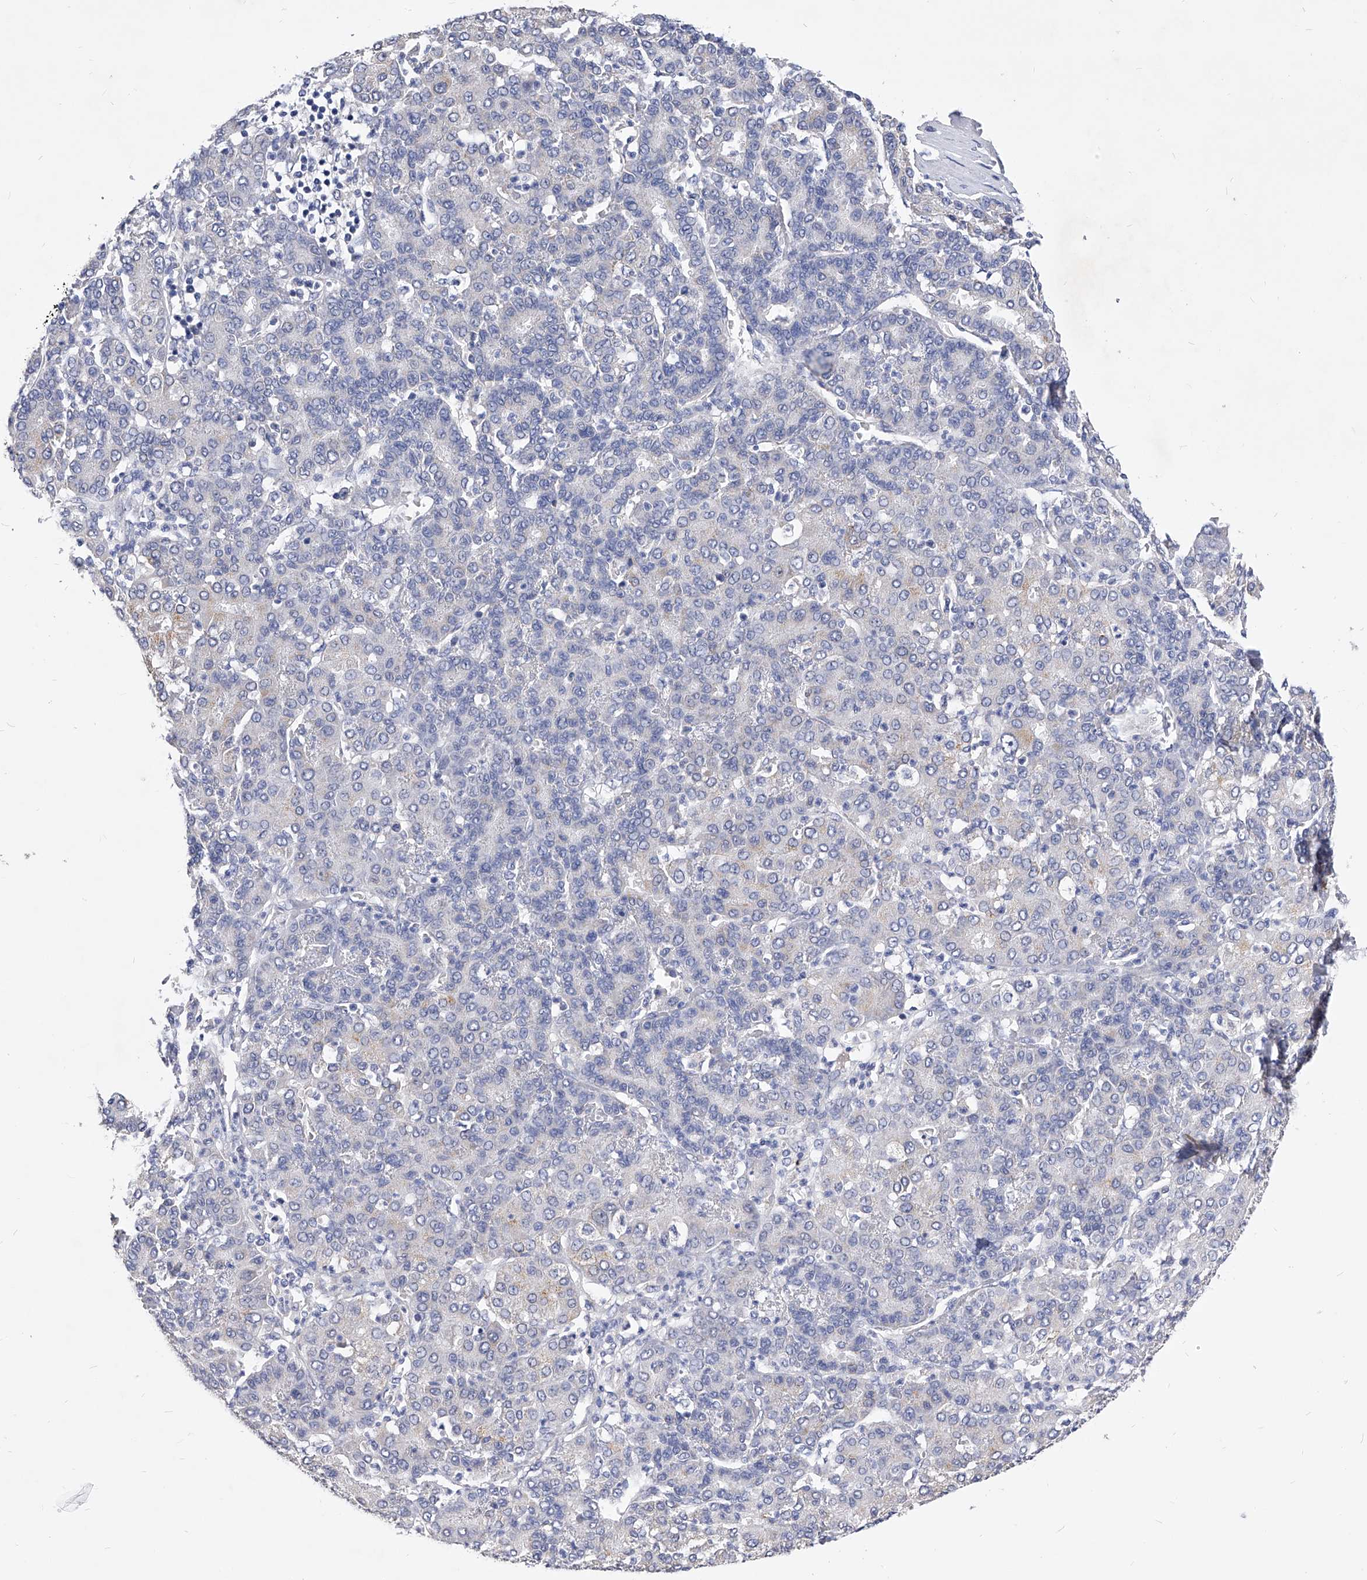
{"staining": {"intensity": "negative", "quantity": "none", "location": "none"}, "tissue": "liver cancer", "cell_type": "Tumor cells", "image_type": "cancer", "snomed": [{"axis": "morphology", "description": "Carcinoma, Hepatocellular, NOS"}, {"axis": "topography", "description": "Liver"}], "caption": "High power microscopy micrograph of an IHC micrograph of liver cancer, revealing no significant positivity in tumor cells. The staining was performed using DAB (3,3'-diaminobenzidine) to visualize the protein expression in brown, while the nuclei were stained in blue with hematoxylin (Magnification: 20x).", "gene": "ZNF529", "patient": {"sex": "male", "age": 65}}